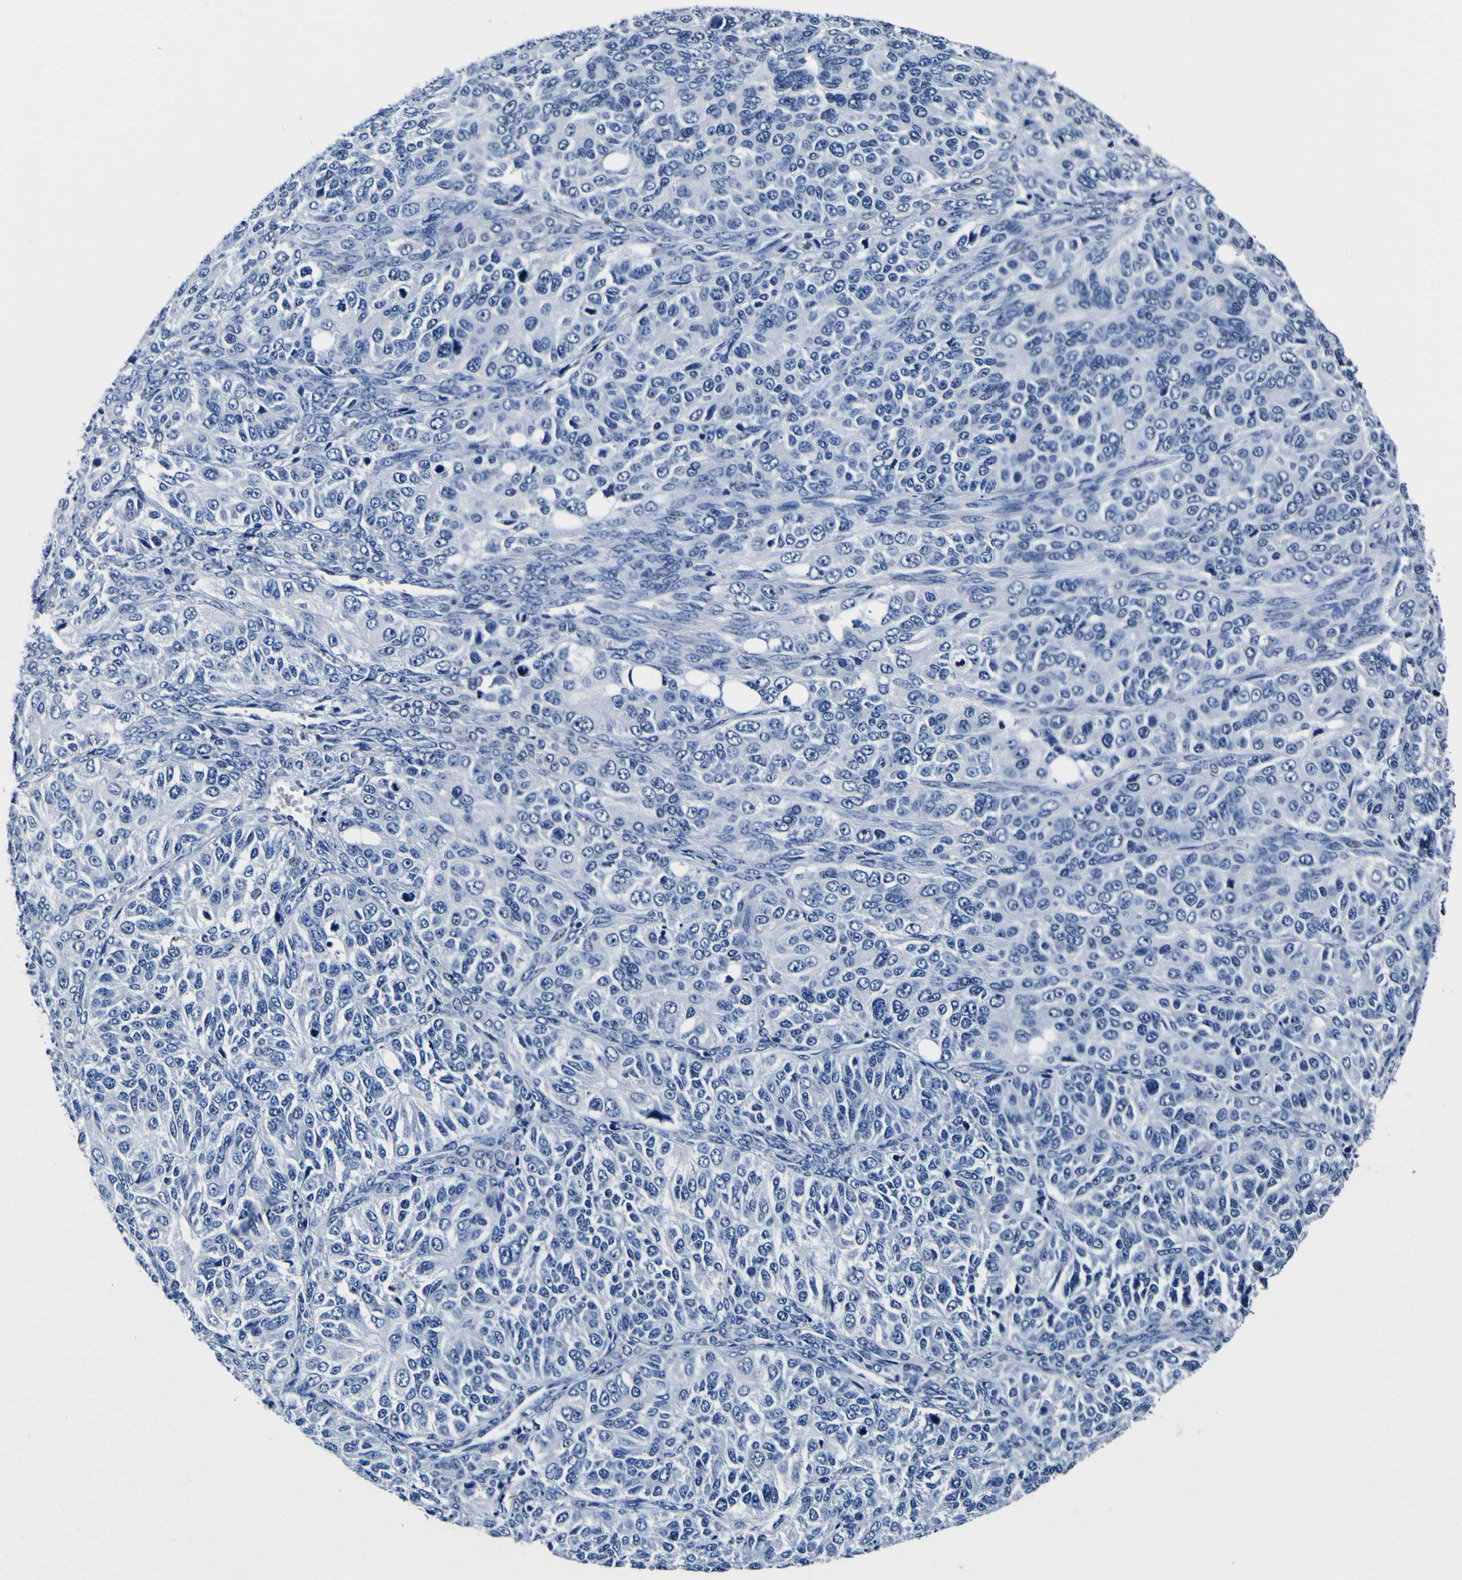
{"staining": {"intensity": "negative", "quantity": "none", "location": "none"}, "tissue": "ovarian cancer", "cell_type": "Tumor cells", "image_type": "cancer", "snomed": [{"axis": "morphology", "description": "Carcinoma, endometroid"}, {"axis": "topography", "description": "Ovary"}], "caption": "Protein analysis of ovarian endometroid carcinoma exhibits no significant expression in tumor cells. (DAB immunohistochemistry (IHC), high magnification).", "gene": "POSTN", "patient": {"sex": "female", "age": 51}}